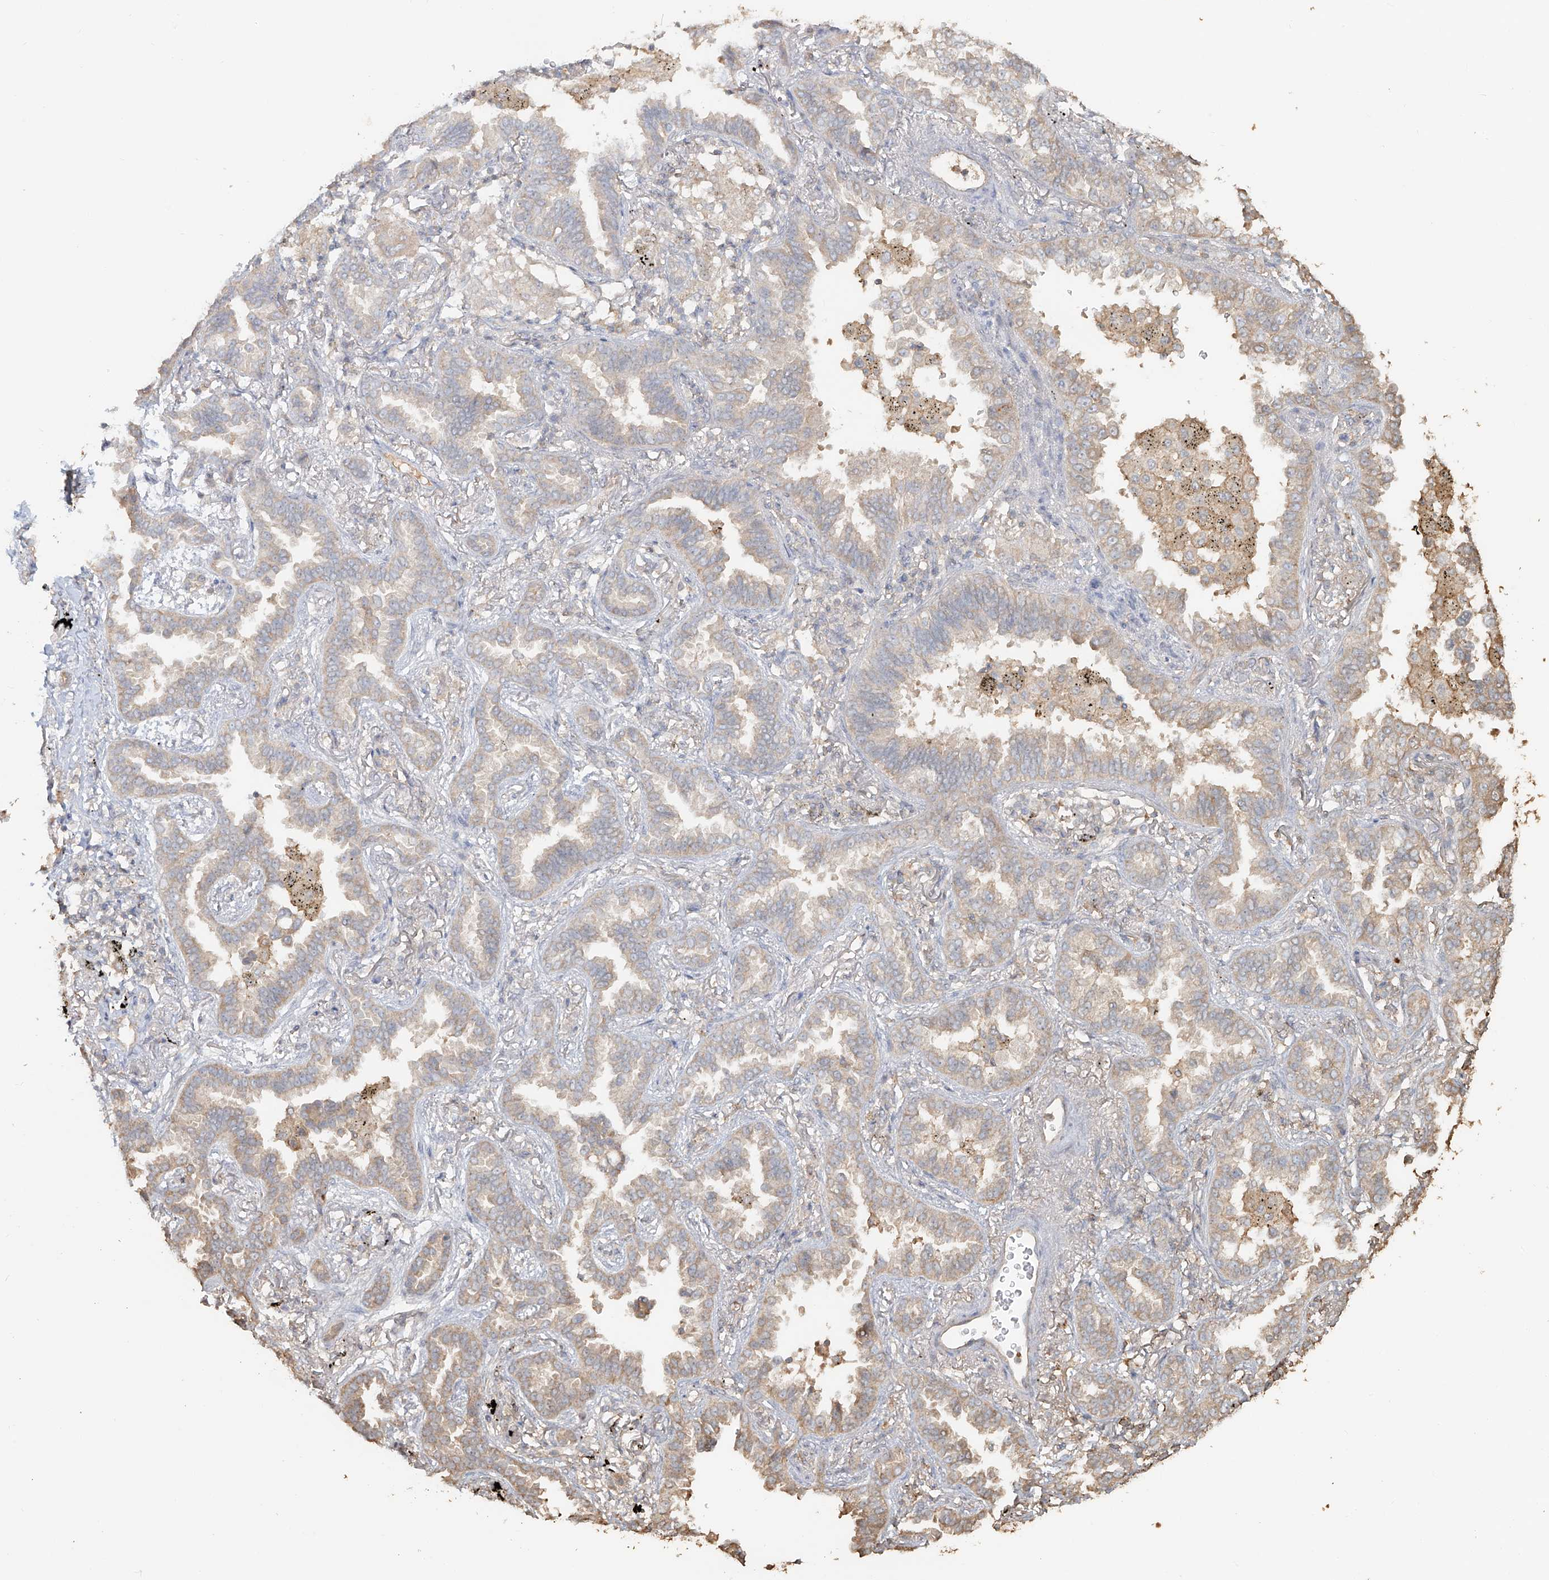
{"staining": {"intensity": "moderate", "quantity": "<25%", "location": "cytoplasmic/membranous"}, "tissue": "lung cancer", "cell_type": "Tumor cells", "image_type": "cancer", "snomed": [{"axis": "morphology", "description": "Normal tissue, NOS"}, {"axis": "morphology", "description": "Adenocarcinoma, NOS"}, {"axis": "topography", "description": "Lung"}], "caption": "Tumor cells demonstrate low levels of moderate cytoplasmic/membranous expression in about <25% of cells in lung adenocarcinoma.", "gene": "NPHS1", "patient": {"sex": "male", "age": 59}}